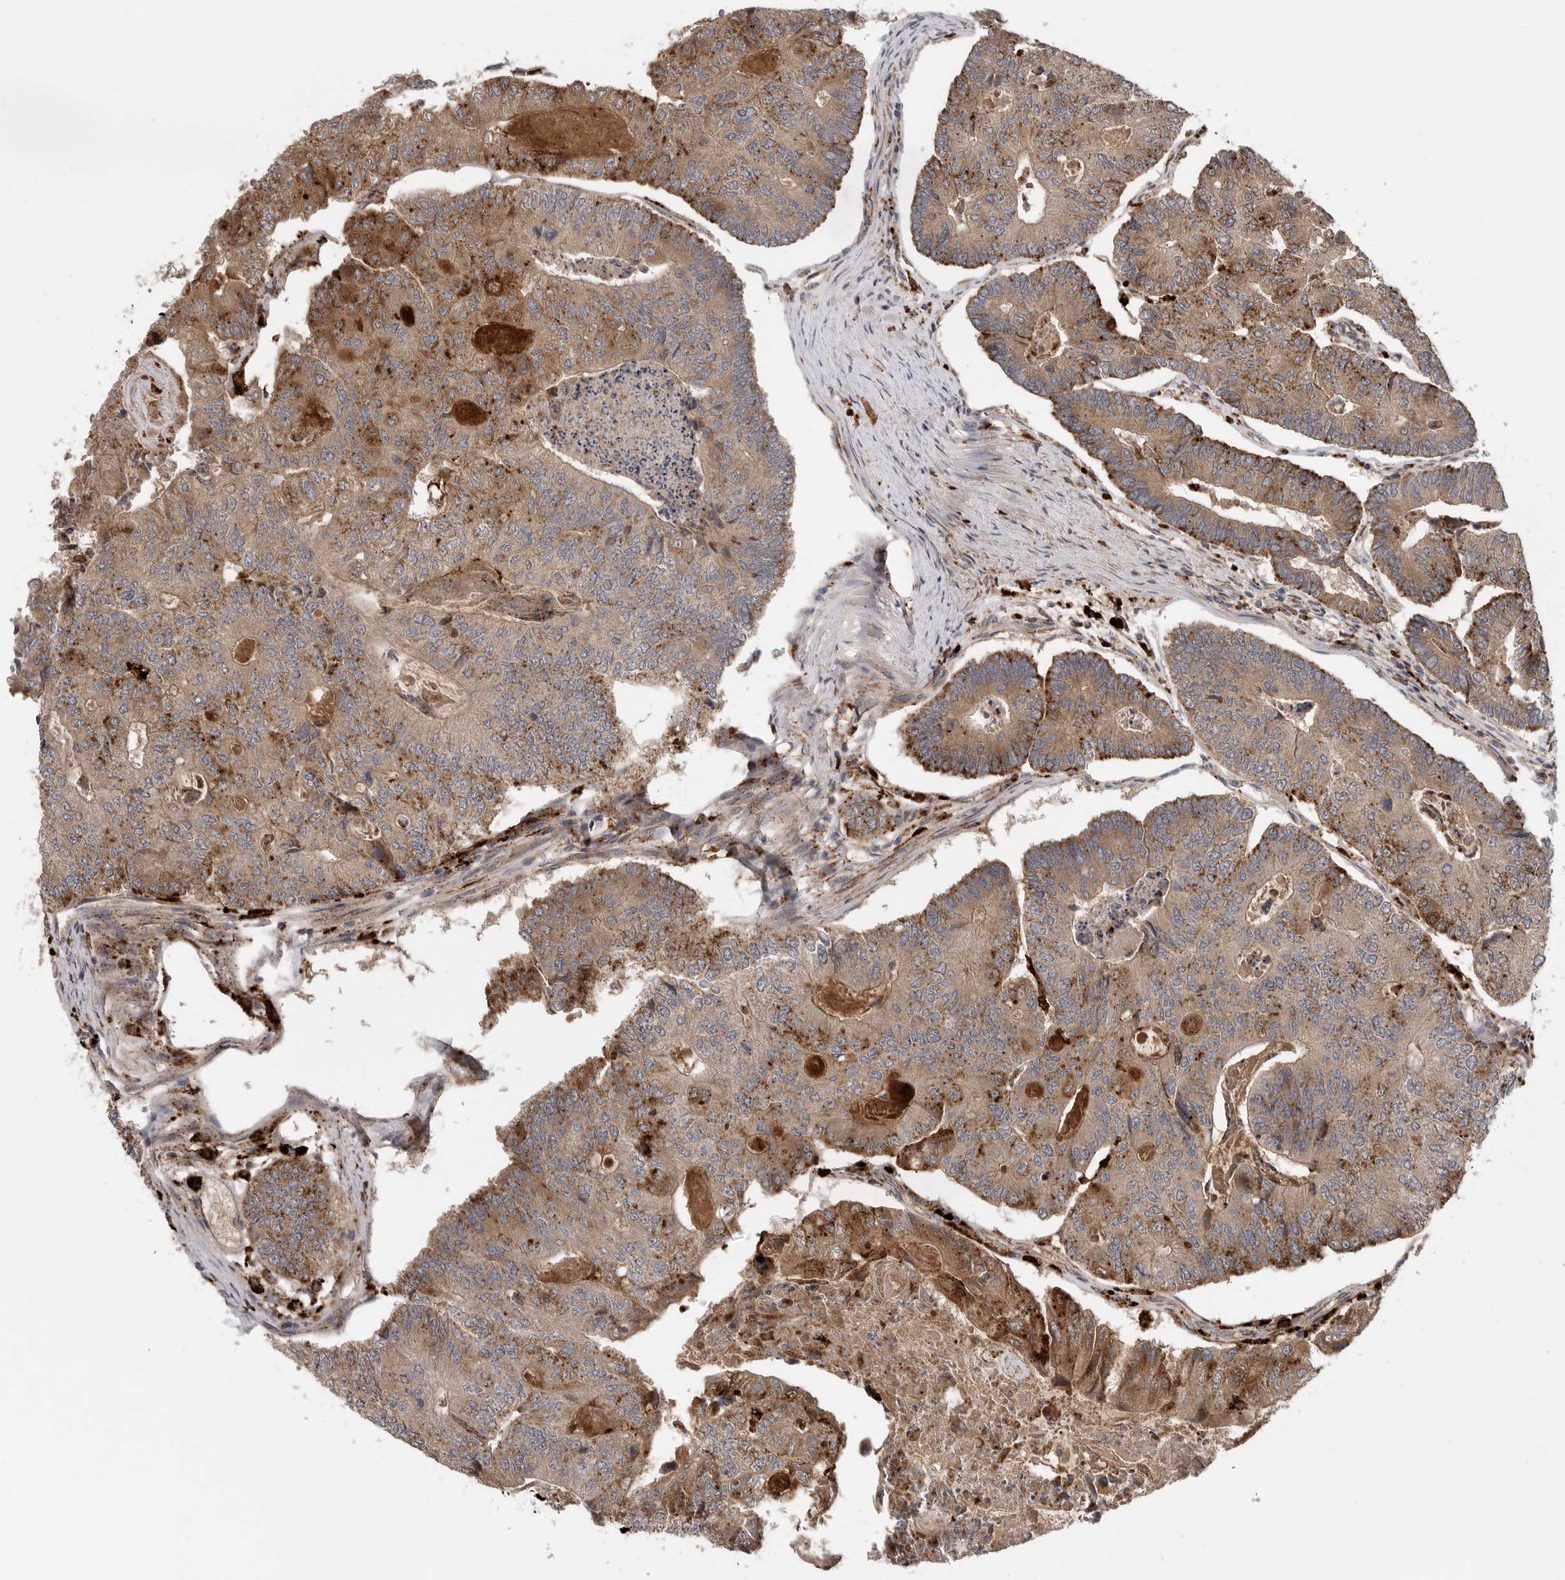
{"staining": {"intensity": "moderate", "quantity": ">75%", "location": "cytoplasmic/membranous"}, "tissue": "colorectal cancer", "cell_type": "Tumor cells", "image_type": "cancer", "snomed": [{"axis": "morphology", "description": "Adenocarcinoma, NOS"}, {"axis": "topography", "description": "Colon"}], "caption": "Human colorectal cancer stained with a protein marker exhibits moderate staining in tumor cells.", "gene": "GALNS", "patient": {"sex": "female", "age": 67}}